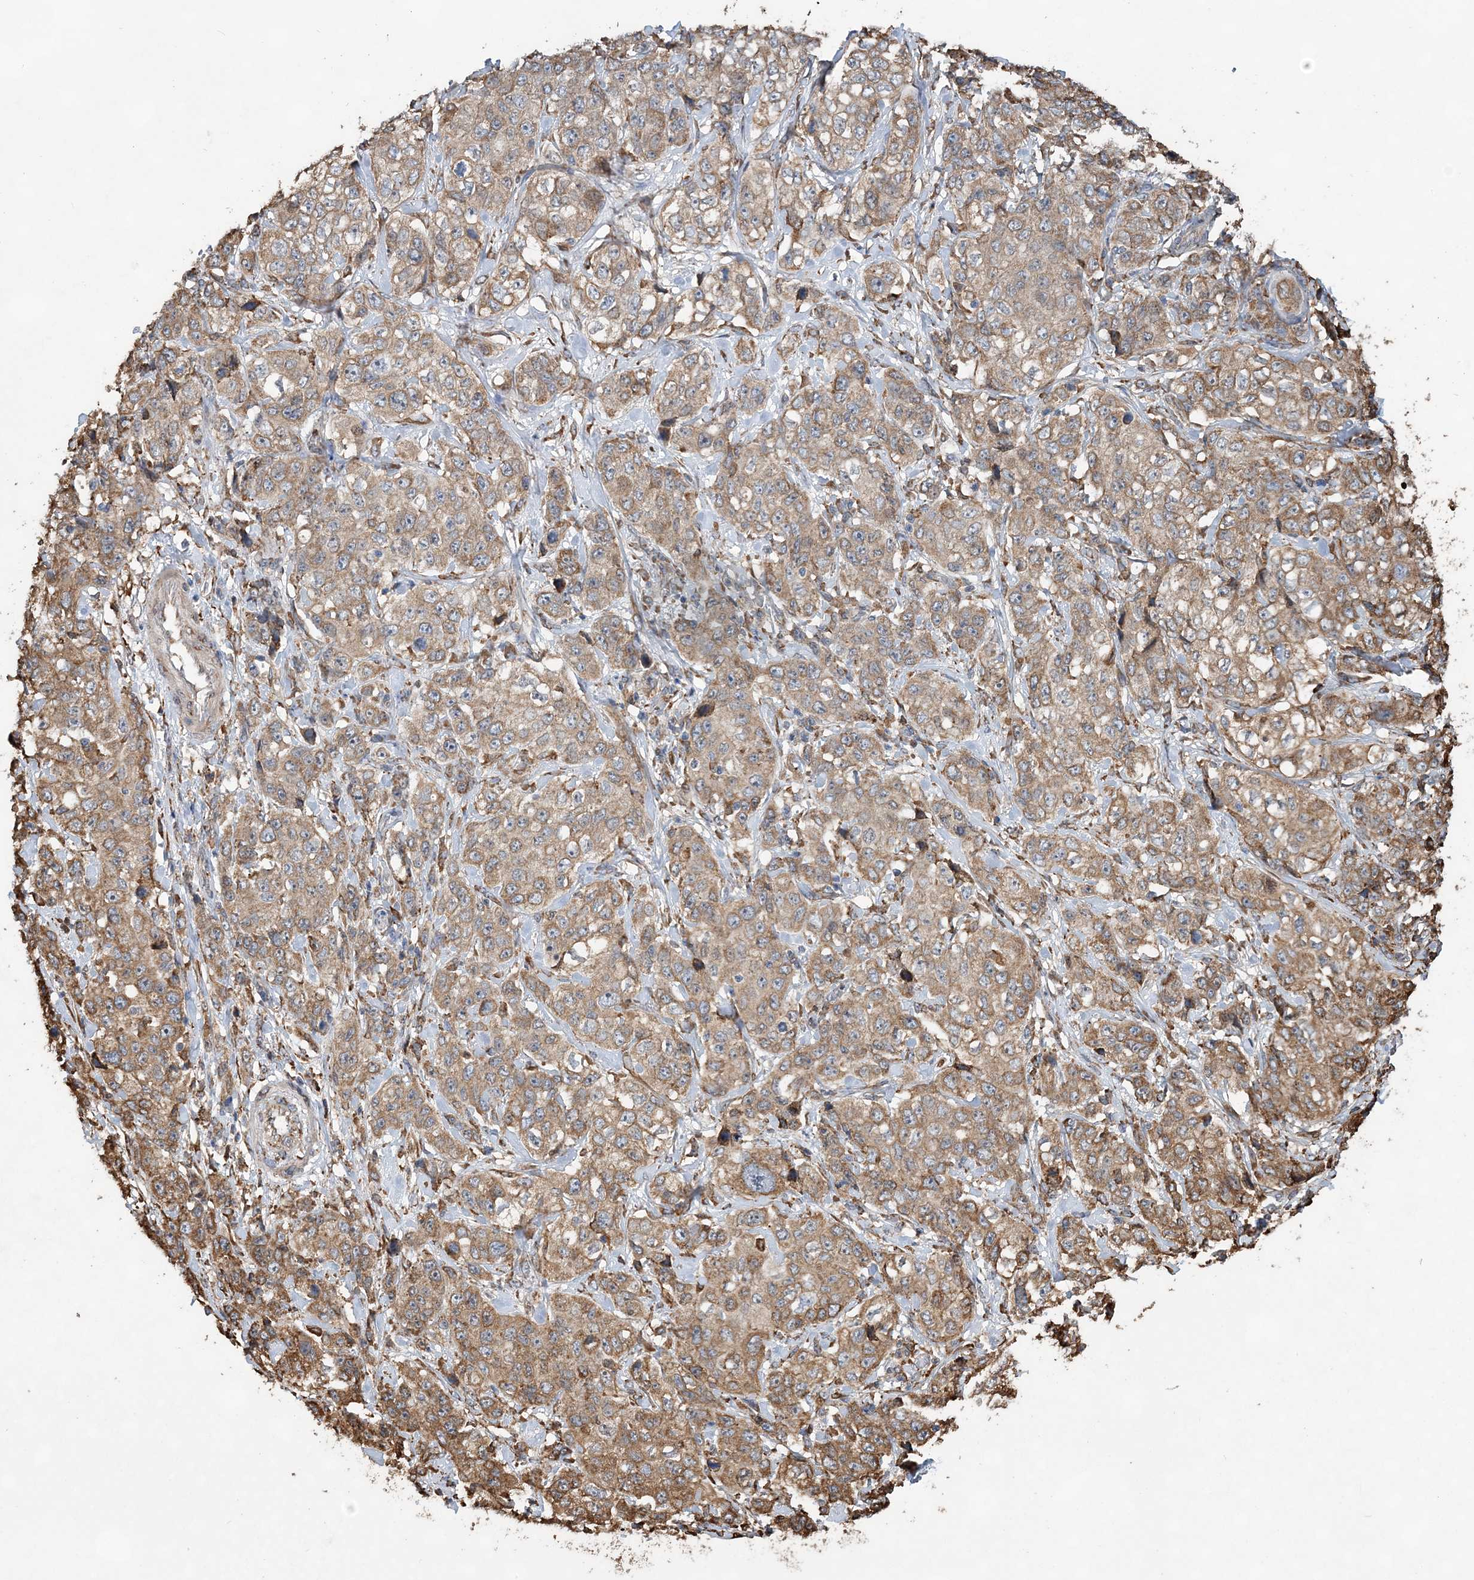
{"staining": {"intensity": "moderate", "quantity": ">75%", "location": "cytoplasmic/membranous"}, "tissue": "stomach cancer", "cell_type": "Tumor cells", "image_type": "cancer", "snomed": [{"axis": "morphology", "description": "Adenocarcinoma, NOS"}, {"axis": "topography", "description": "Stomach"}], "caption": "Tumor cells show medium levels of moderate cytoplasmic/membranous expression in about >75% of cells in human adenocarcinoma (stomach).", "gene": "WDR12", "patient": {"sex": "male", "age": 48}}